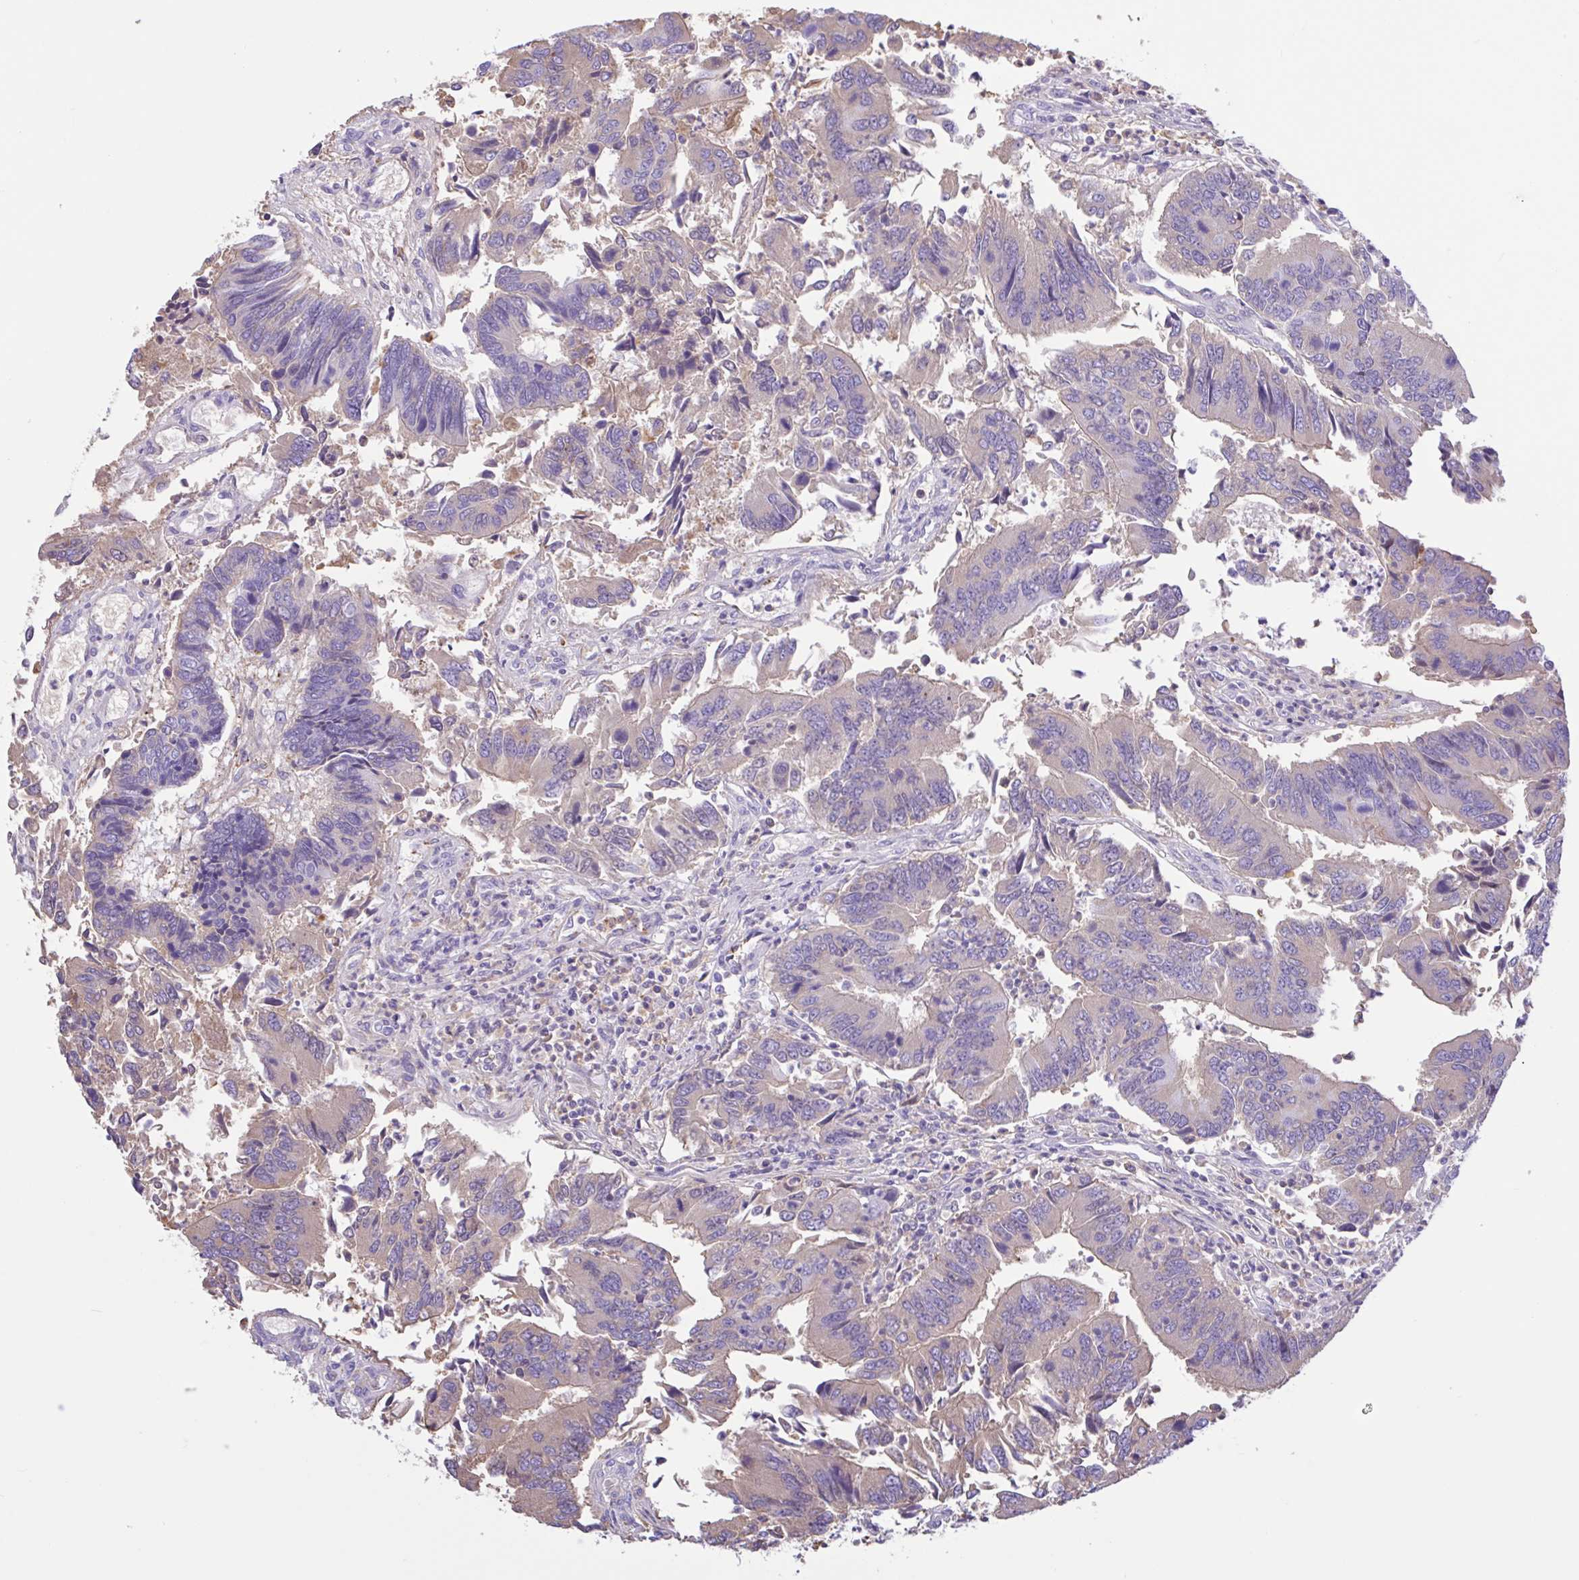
{"staining": {"intensity": "moderate", "quantity": "<25%", "location": "cytoplasmic/membranous"}, "tissue": "colorectal cancer", "cell_type": "Tumor cells", "image_type": "cancer", "snomed": [{"axis": "morphology", "description": "Adenocarcinoma, NOS"}, {"axis": "topography", "description": "Colon"}], "caption": "High-power microscopy captured an immunohistochemistry image of colorectal adenocarcinoma, revealing moderate cytoplasmic/membranous positivity in about <25% of tumor cells.", "gene": "LARGE2", "patient": {"sex": "female", "age": 67}}